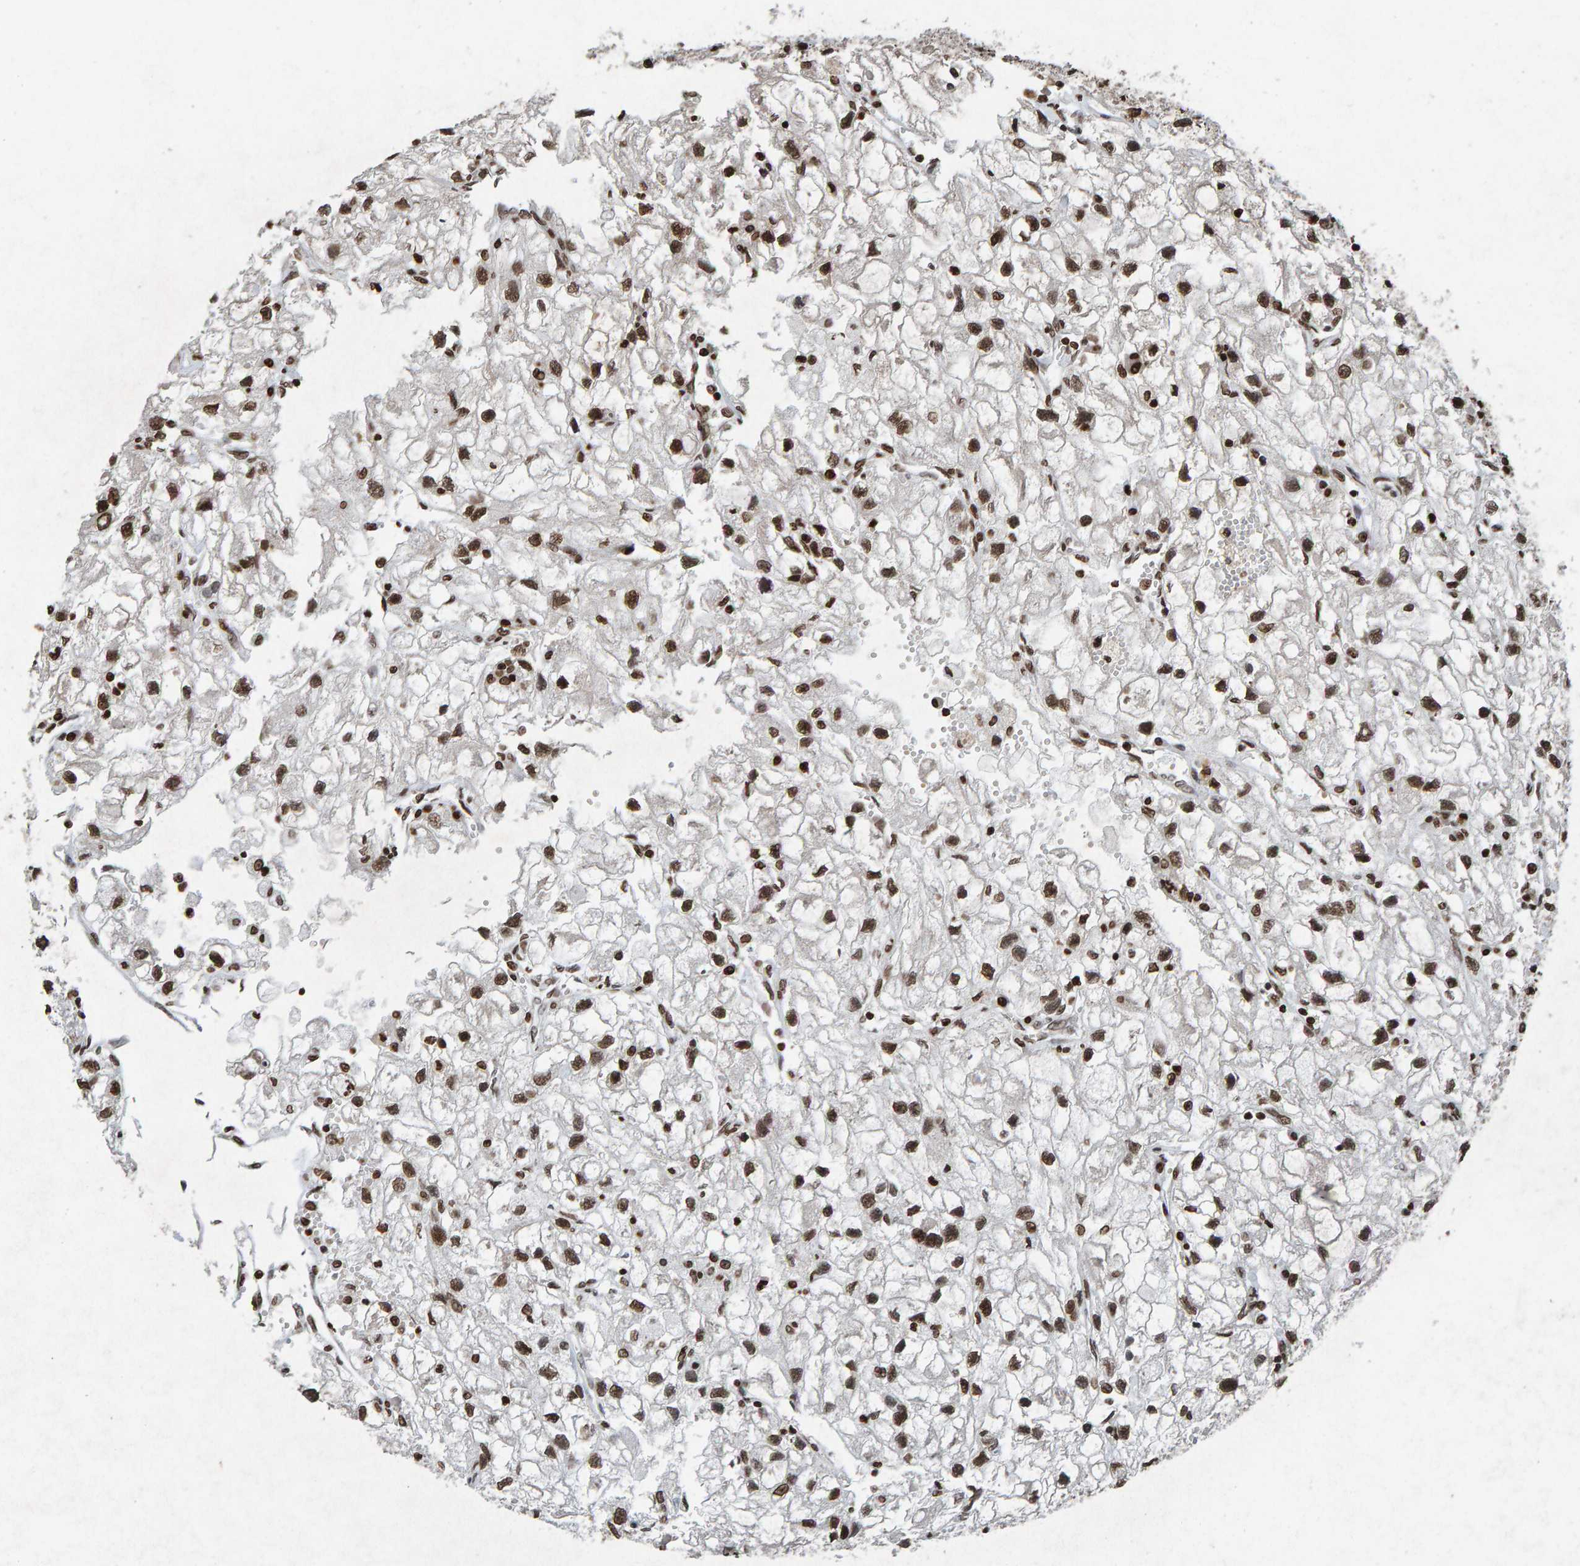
{"staining": {"intensity": "moderate", "quantity": ">75%", "location": "nuclear"}, "tissue": "renal cancer", "cell_type": "Tumor cells", "image_type": "cancer", "snomed": [{"axis": "morphology", "description": "Adenocarcinoma, NOS"}, {"axis": "topography", "description": "Kidney"}], "caption": "Immunohistochemical staining of human renal cancer displays moderate nuclear protein expression in about >75% of tumor cells. Using DAB (3,3'-diaminobenzidine) (brown) and hematoxylin (blue) stains, captured at high magnification using brightfield microscopy.", "gene": "H2AZ1", "patient": {"sex": "female", "age": 70}}